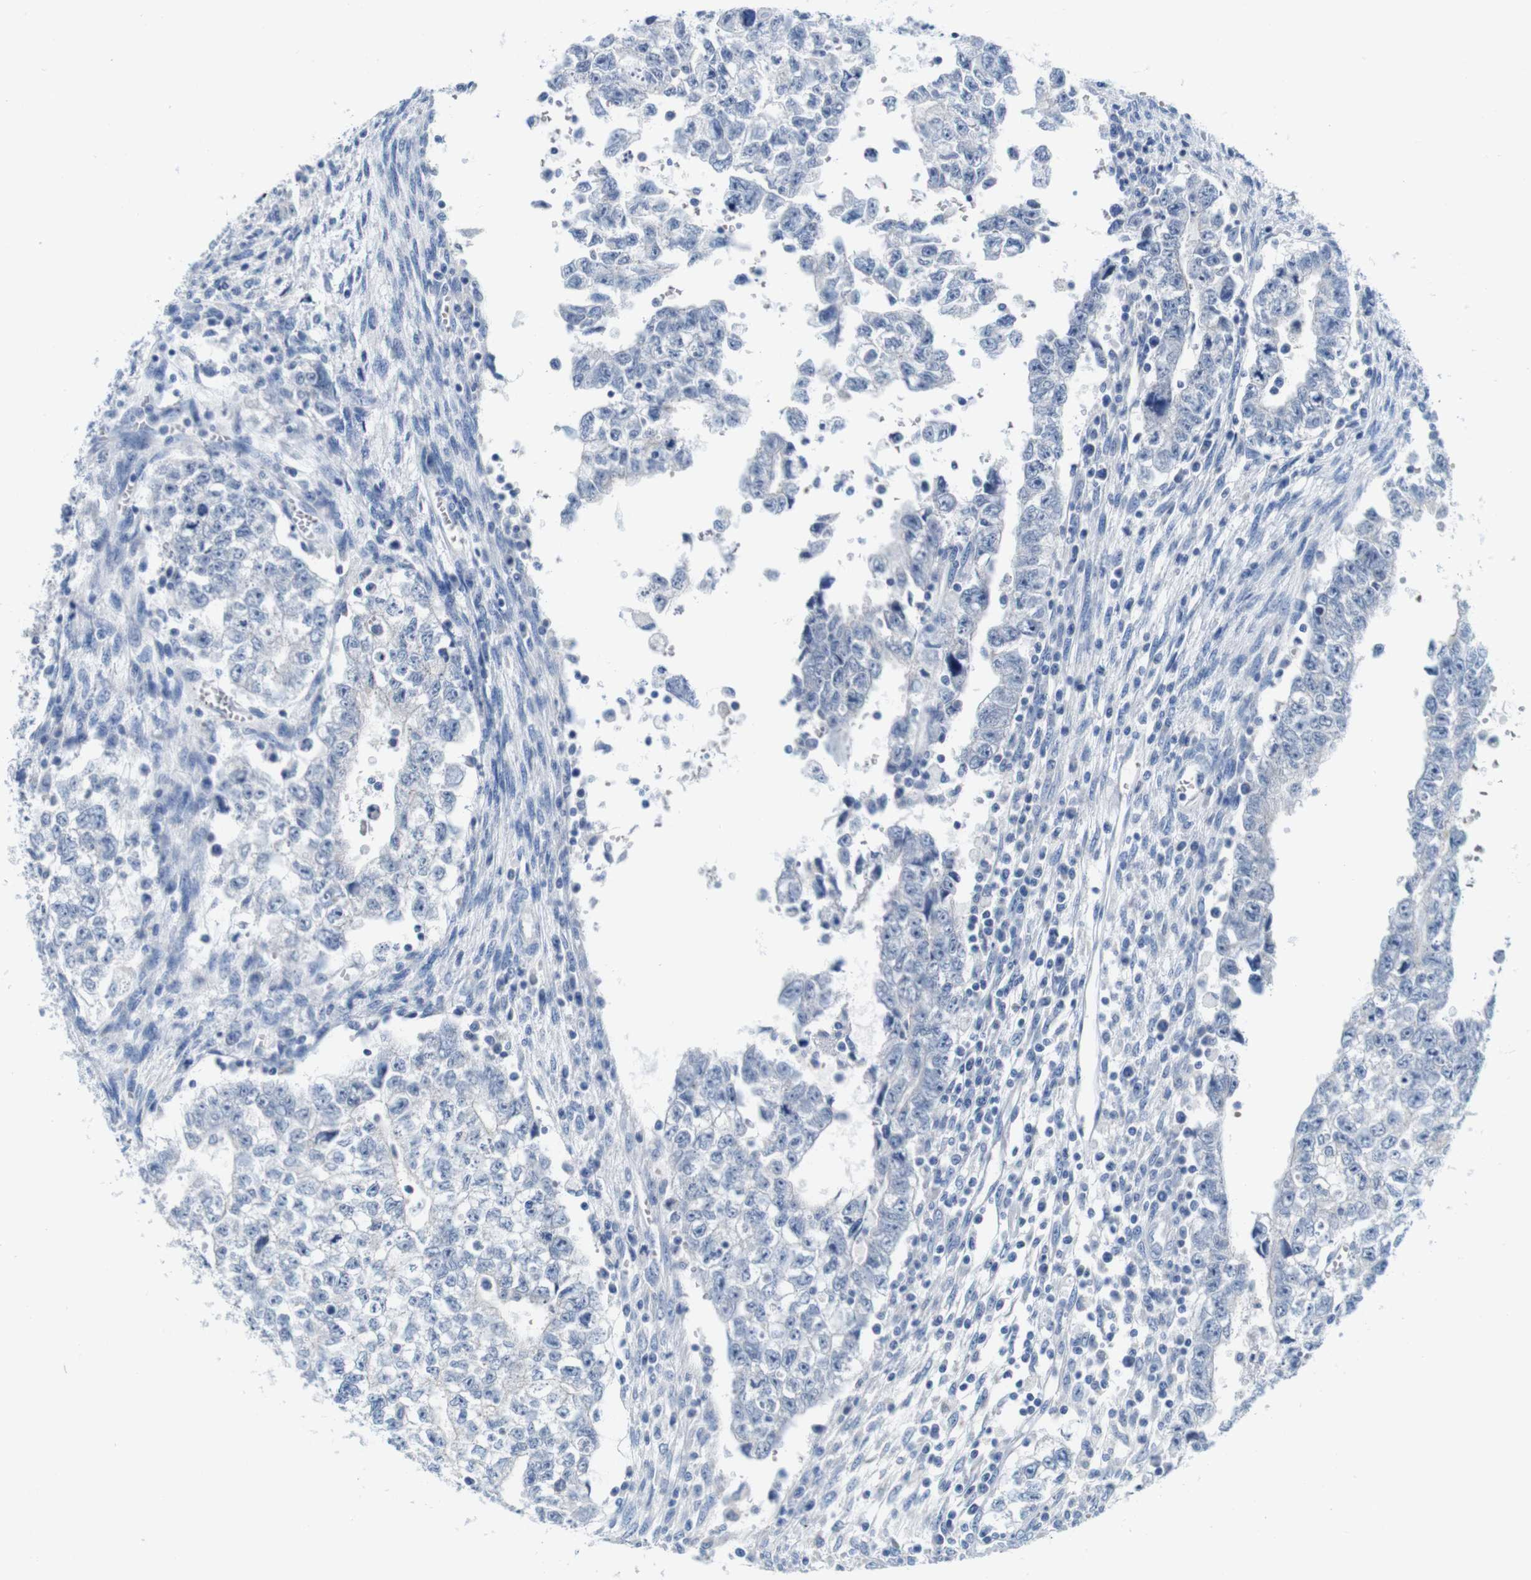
{"staining": {"intensity": "negative", "quantity": "none", "location": "none"}, "tissue": "testis cancer", "cell_type": "Tumor cells", "image_type": "cancer", "snomed": [{"axis": "morphology", "description": "Seminoma, NOS"}, {"axis": "morphology", "description": "Carcinoma, Embryonal, NOS"}, {"axis": "topography", "description": "Testis"}], "caption": "IHC photomicrograph of neoplastic tissue: human embryonal carcinoma (testis) stained with DAB demonstrates no significant protein positivity in tumor cells.", "gene": "IGSF8", "patient": {"sex": "male", "age": 38}}